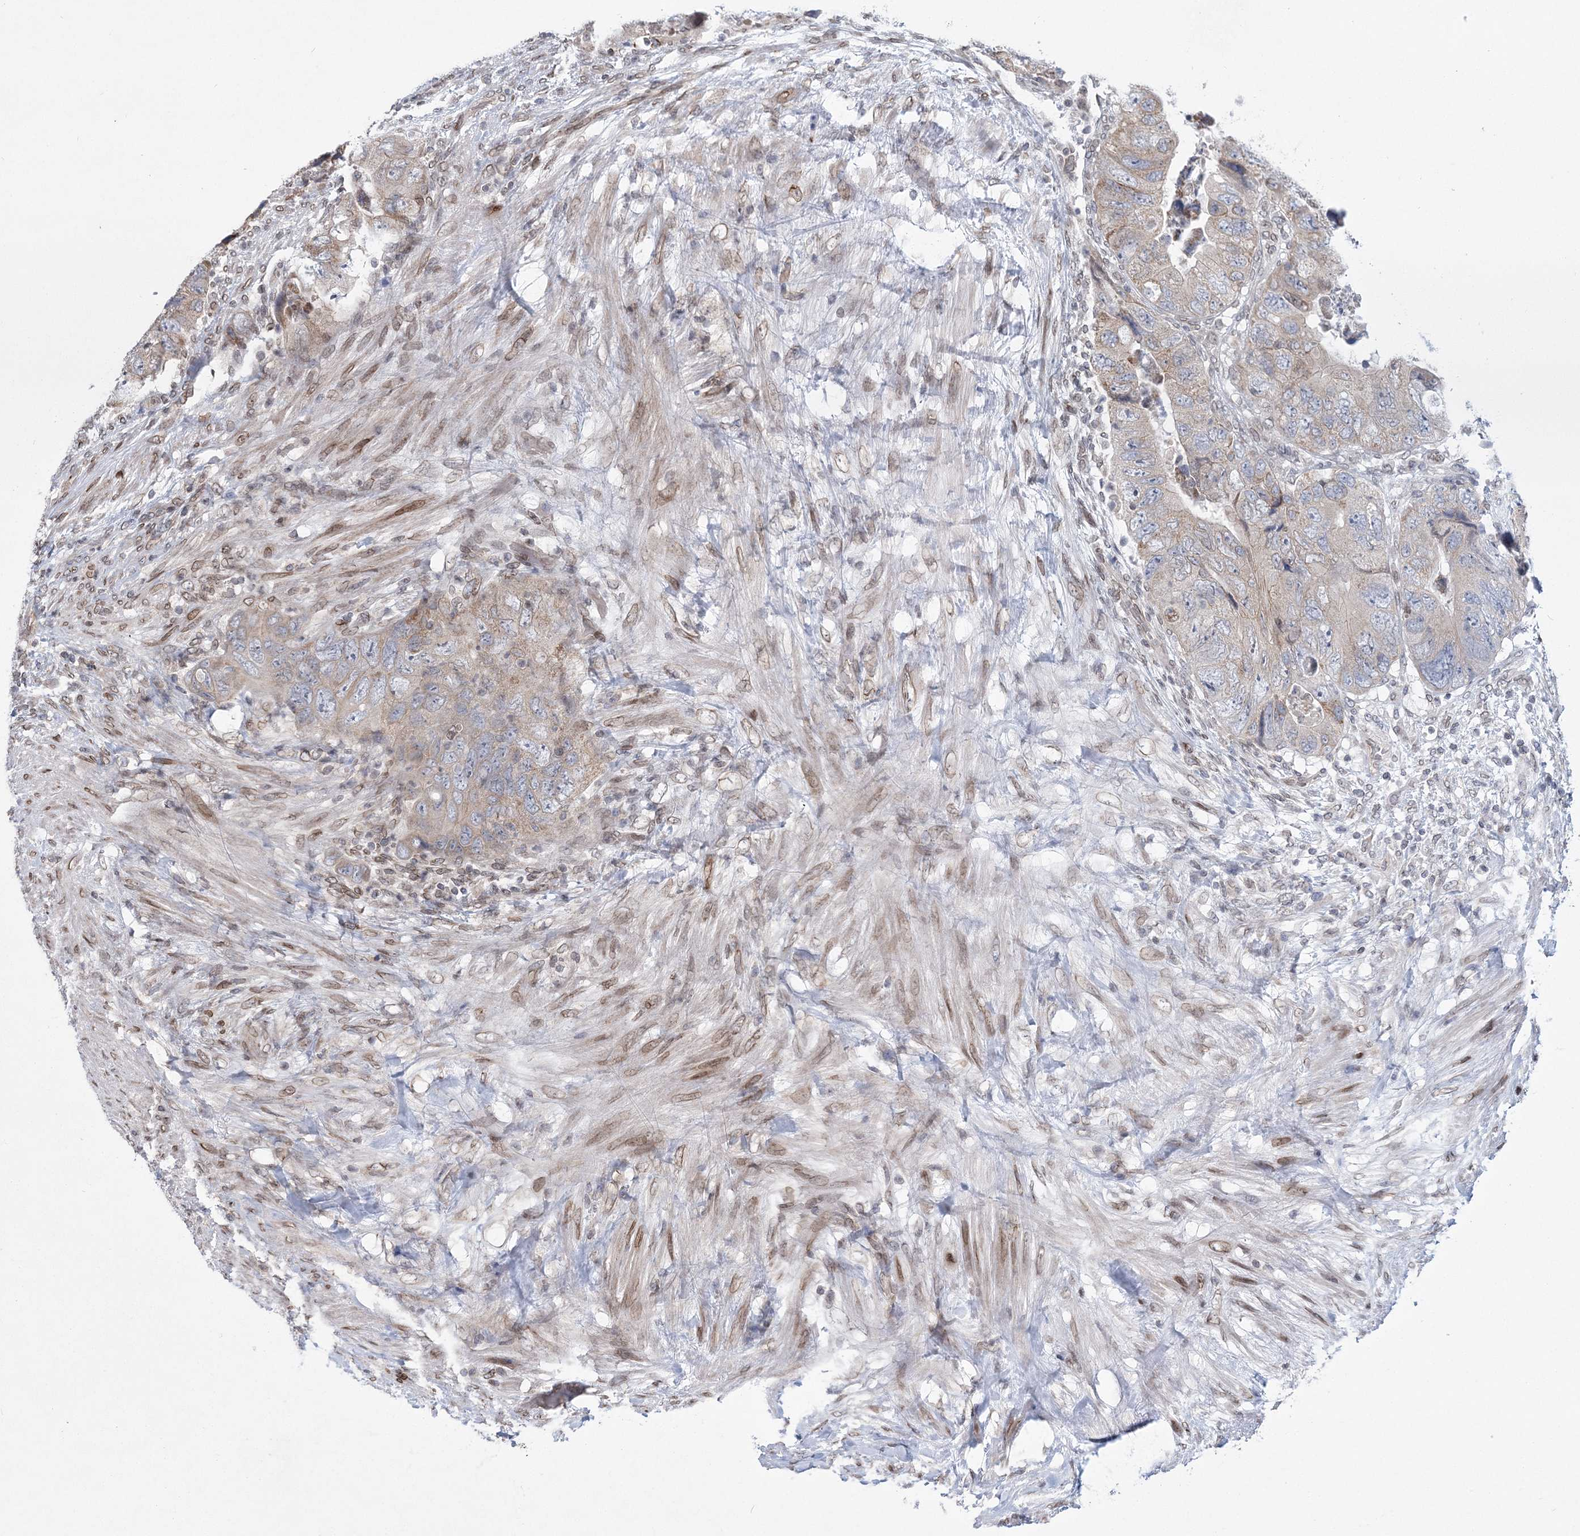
{"staining": {"intensity": "moderate", "quantity": "25%-75%", "location": "cytoplasmic/membranous"}, "tissue": "colorectal cancer", "cell_type": "Tumor cells", "image_type": "cancer", "snomed": [{"axis": "morphology", "description": "Adenocarcinoma, NOS"}, {"axis": "topography", "description": "Rectum"}], "caption": "A histopathology image showing moderate cytoplasmic/membranous expression in about 25%-75% of tumor cells in colorectal cancer, as visualized by brown immunohistochemical staining.", "gene": "DNAJC27", "patient": {"sex": "male", "age": 63}}